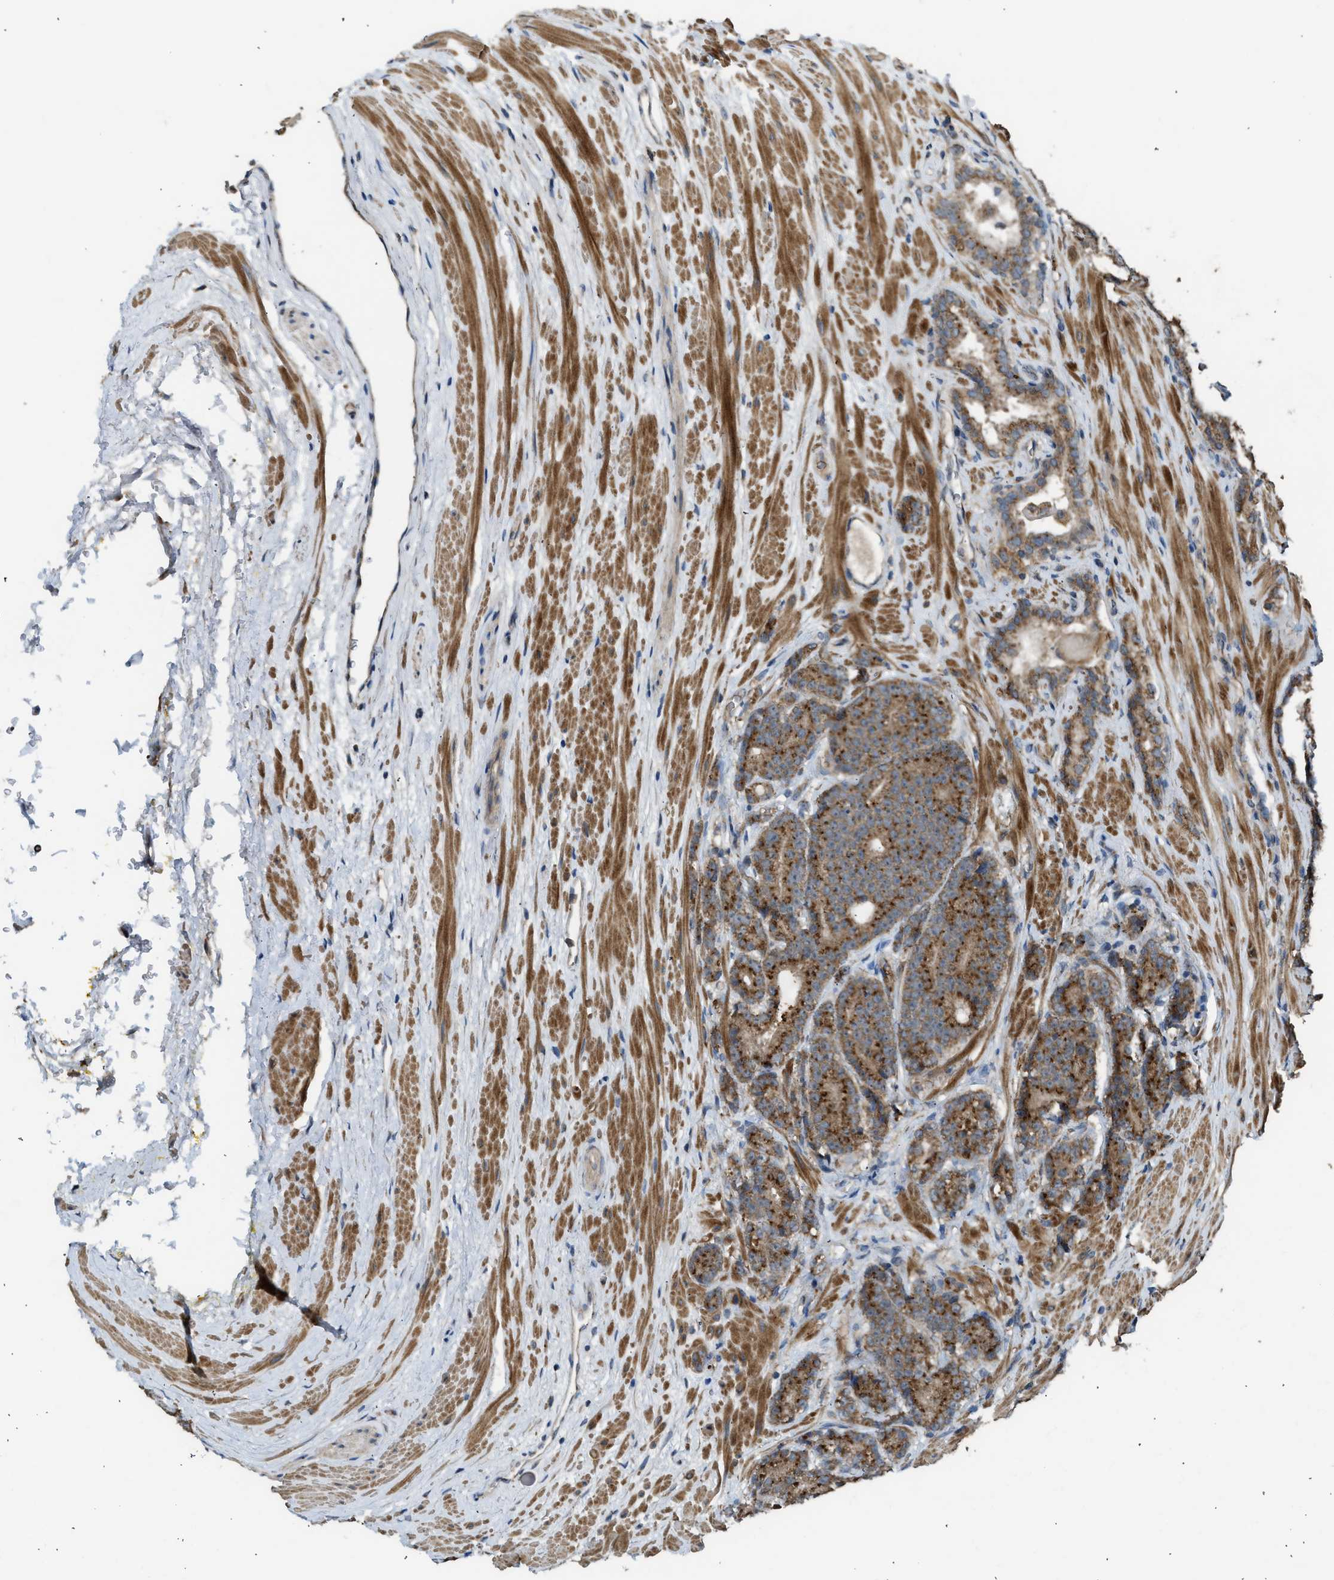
{"staining": {"intensity": "strong", "quantity": ">75%", "location": "cytoplasmic/membranous"}, "tissue": "prostate cancer", "cell_type": "Tumor cells", "image_type": "cancer", "snomed": [{"axis": "morphology", "description": "Adenocarcinoma, High grade"}, {"axis": "topography", "description": "Prostate"}], "caption": "A high-resolution photomicrograph shows immunohistochemistry staining of prostate cancer (high-grade adenocarcinoma), which exhibits strong cytoplasmic/membranous positivity in approximately >75% of tumor cells. The staining was performed using DAB (3,3'-diaminobenzidine), with brown indicating positive protein expression. Nuclei are stained blue with hematoxylin.", "gene": "STARD3", "patient": {"sex": "male", "age": 61}}